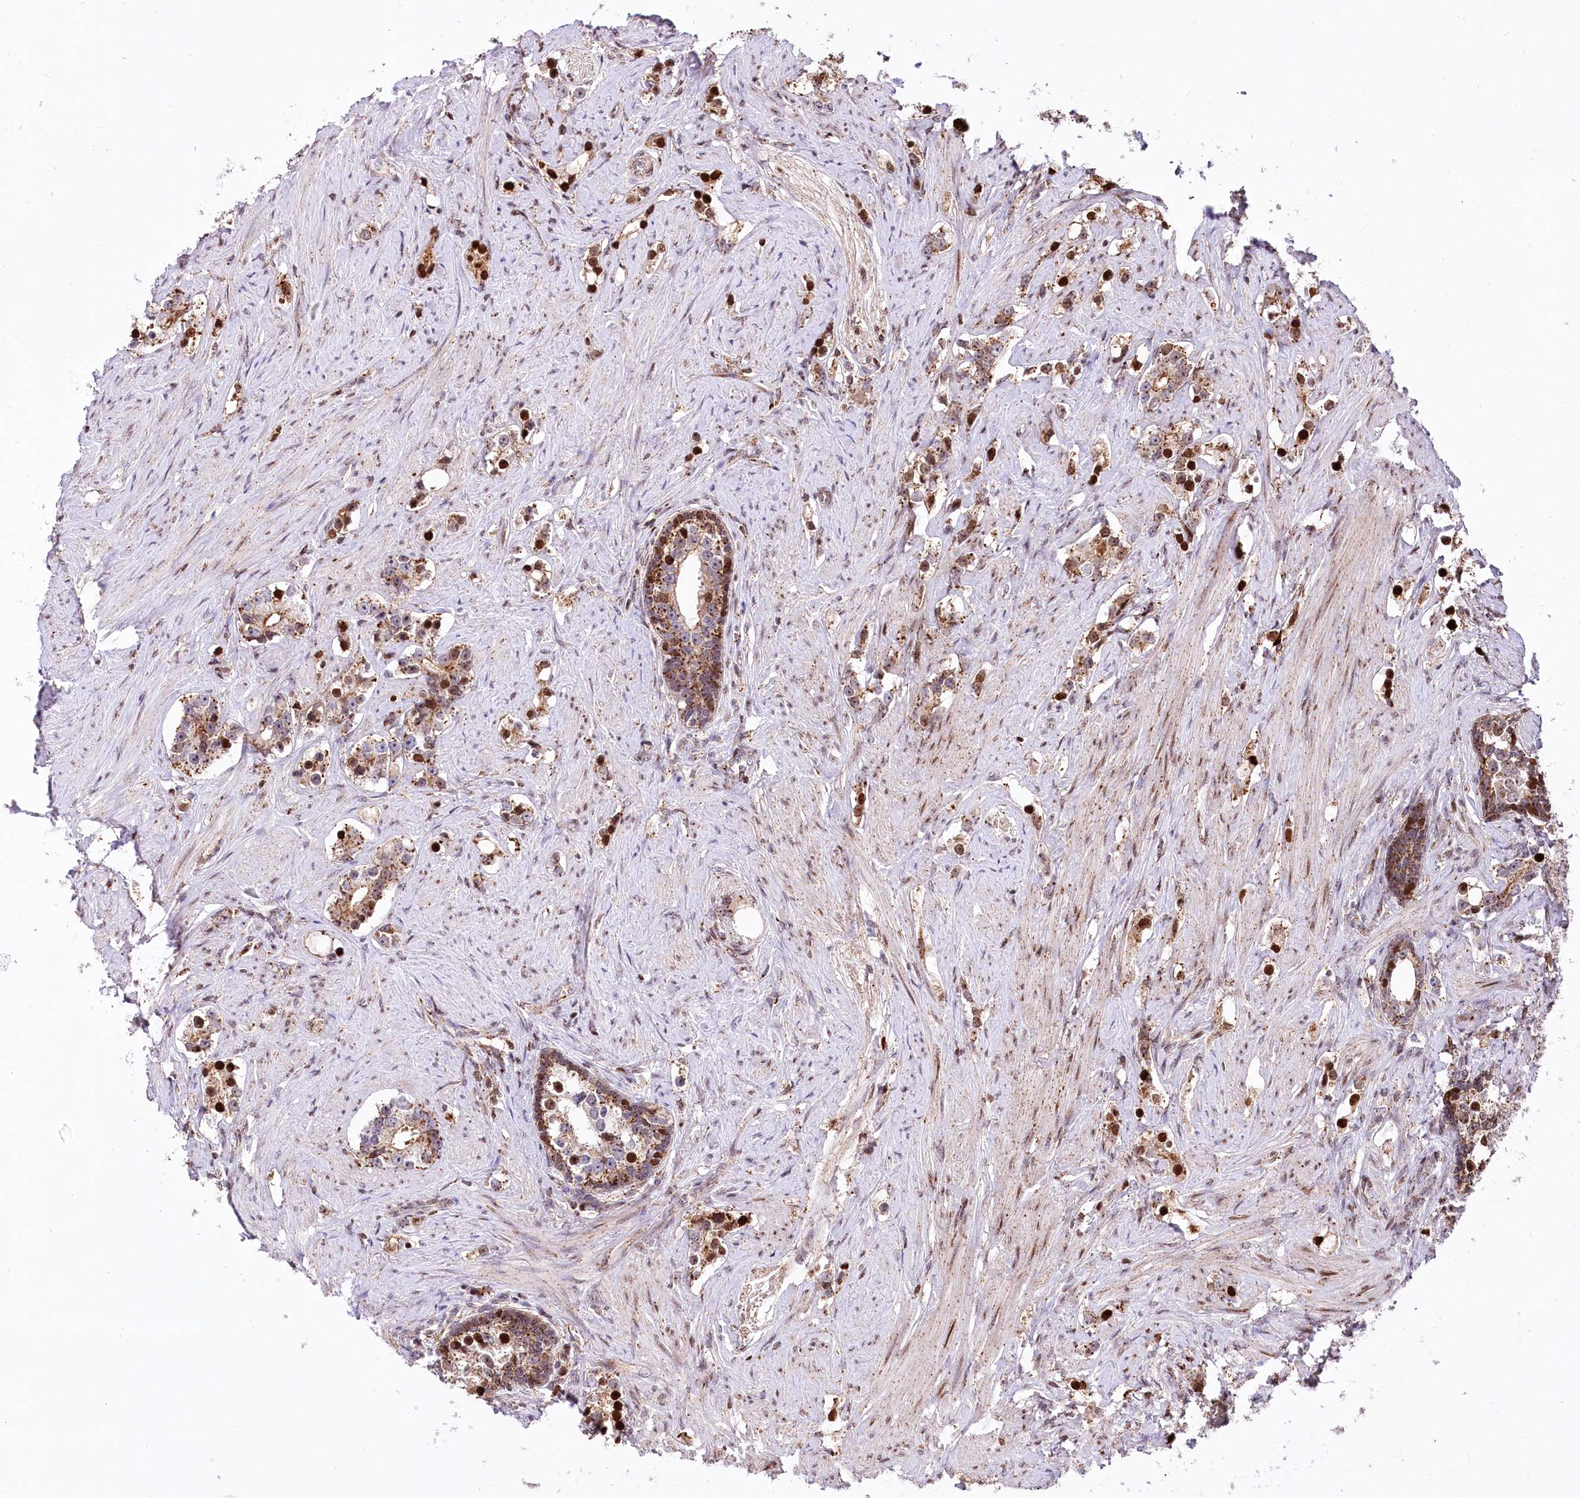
{"staining": {"intensity": "strong", "quantity": ">75%", "location": "cytoplasmic/membranous,nuclear"}, "tissue": "prostate cancer", "cell_type": "Tumor cells", "image_type": "cancer", "snomed": [{"axis": "morphology", "description": "Adenocarcinoma, High grade"}, {"axis": "topography", "description": "Prostate"}], "caption": "Immunohistochemistry micrograph of neoplastic tissue: prostate cancer stained using immunohistochemistry (IHC) displays high levels of strong protein expression localized specifically in the cytoplasmic/membranous and nuclear of tumor cells, appearing as a cytoplasmic/membranous and nuclear brown color.", "gene": "ZFYVE27", "patient": {"sex": "male", "age": 63}}